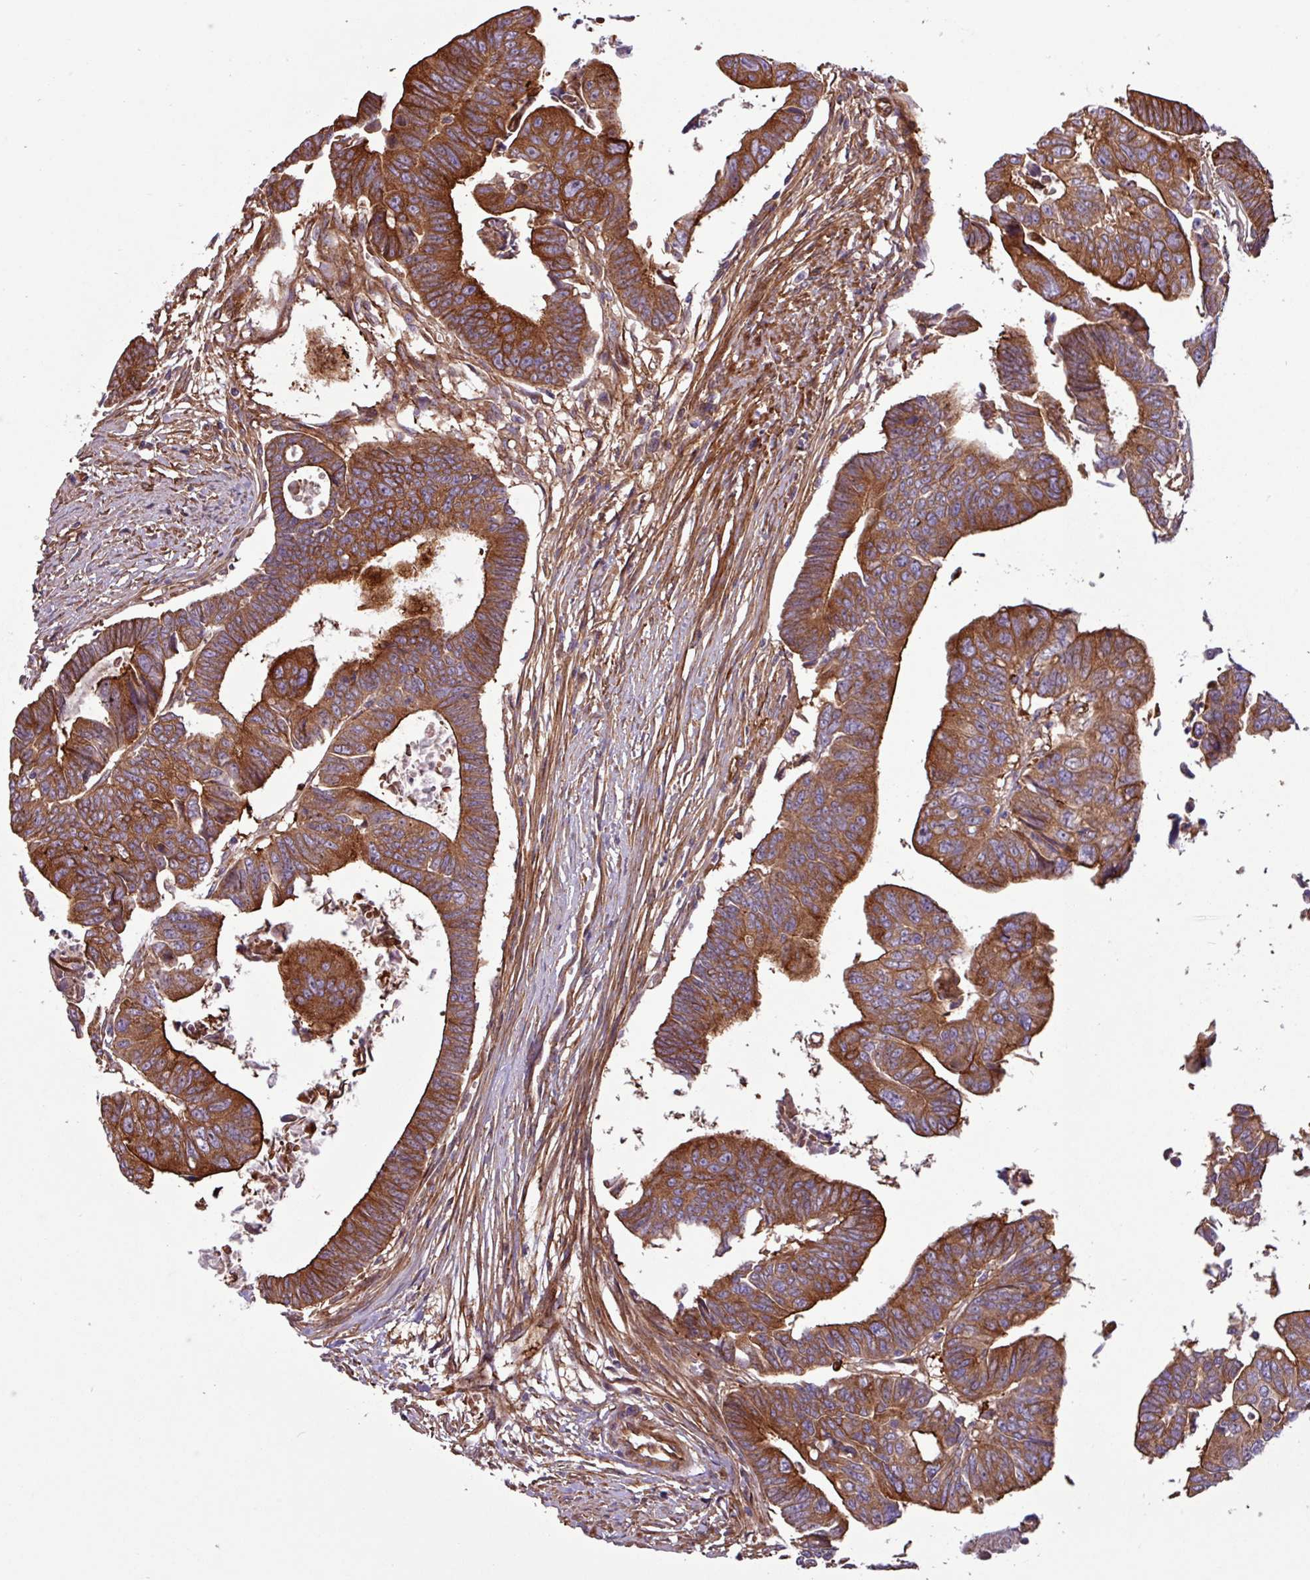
{"staining": {"intensity": "strong", "quantity": ">75%", "location": "cytoplasmic/membranous"}, "tissue": "colorectal cancer", "cell_type": "Tumor cells", "image_type": "cancer", "snomed": [{"axis": "morphology", "description": "Adenocarcinoma, NOS"}, {"axis": "topography", "description": "Rectum"}], "caption": "Tumor cells demonstrate high levels of strong cytoplasmic/membranous positivity in about >75% of cells in colorectal adenocarcinoma.", "gene": "ZNF300", "patient": {"sex": "female", "age": 65}}